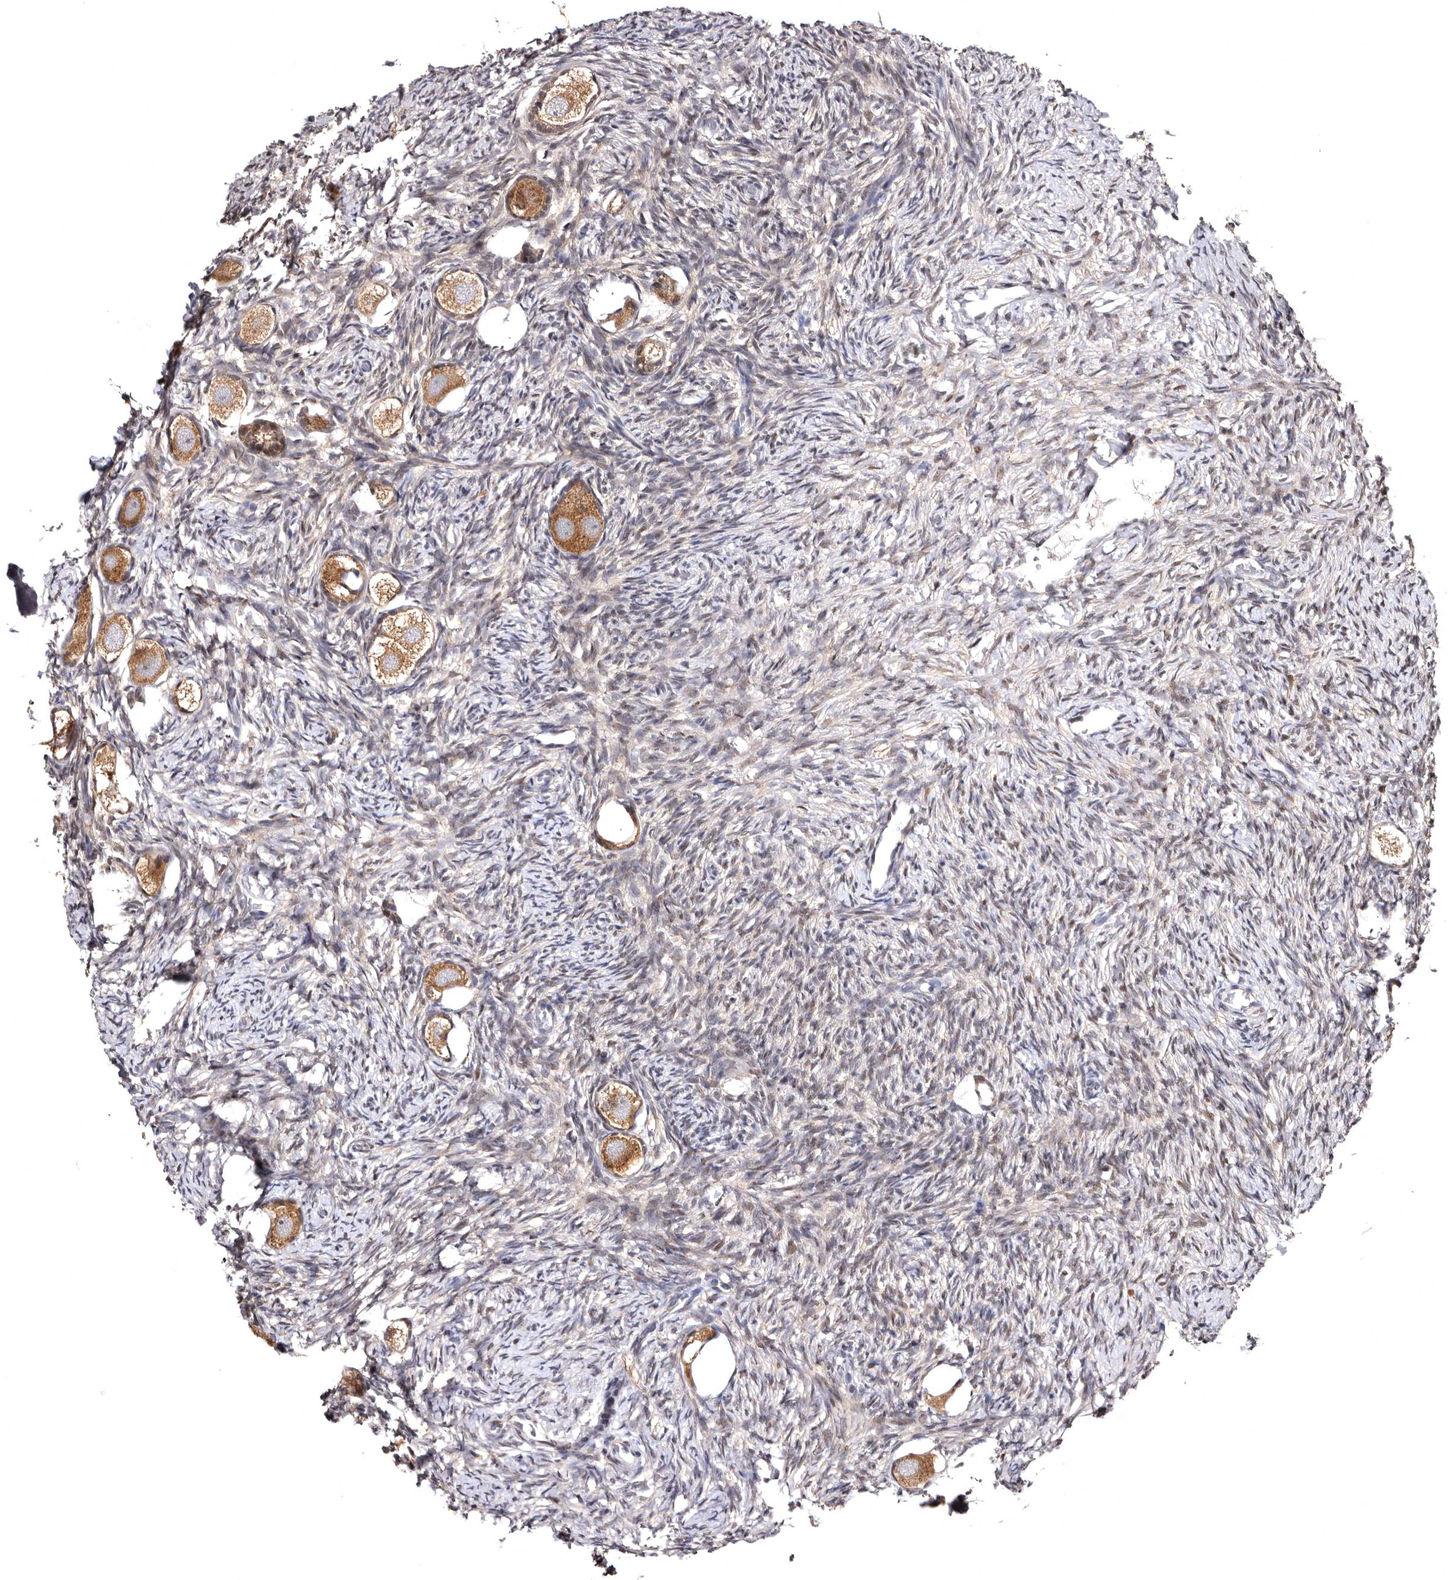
{"staining": {"intensity": "moderate", "quantity": ">75%", "location": "cytoplasmic/membranous"}, "tissue": "ovary", "cell_type": "Follicle cells", "image_type": "normal", "snomed": [{"axis": "morphology", "description": "Normal tissue, NOS"}, {"axis": "topography", "description": "Ovary"}], "caption": "An immunohistochemistry (IHC) histopathology image of benign tissue is shown. Protein staining in brown labels moderate cytoplasmic/membranous positivity in ovary within follicle cells.", "gene": "FAM91A1", "patient": {"sex": "female", "age": 27}}